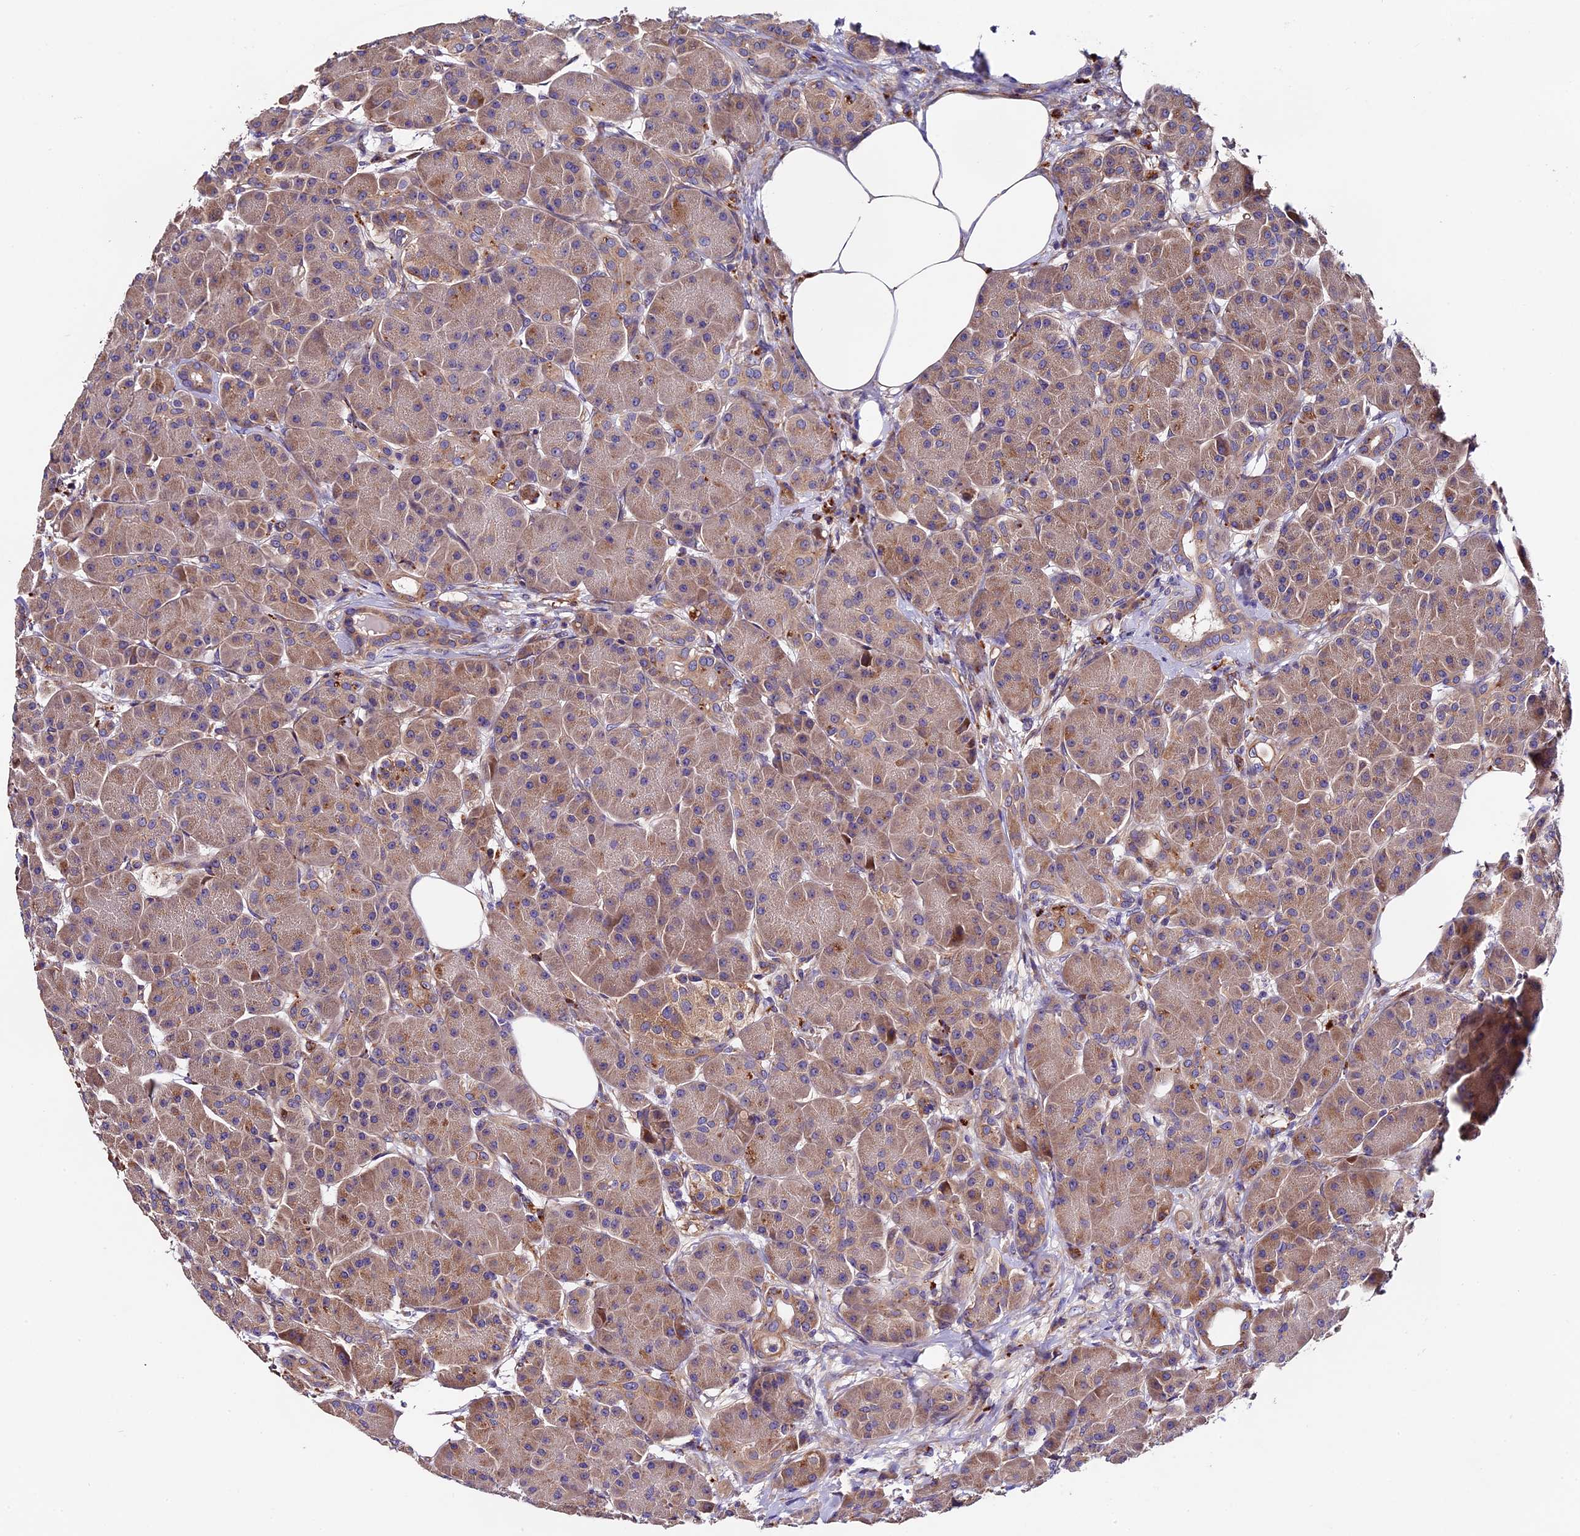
{"staining": {"intensity": "moderate", "quantity": ">75%", "location": "cytoplasmic/membranous"}, "tissue": "pancreas", "cell_type": "Exocrine glandular cells", "image_type": "normal", "snomed": [{"axis": "morphology", "description": "Normal tissue, NOS"}, {"axis": "topography", "description": "Pancreas"}], "caption": "Pancreas stained with DAB IHC exhibits medium levels of moderate cytoplasmic/membranous positivity in about >75% of exocrine glandular cells. (DAB (3,3'-diaminobenzidine) IHC, brown staining for protein, blue staining for nuclei).", "gene": "CLN5", "patient": {"sex": "male", "age": 63}}